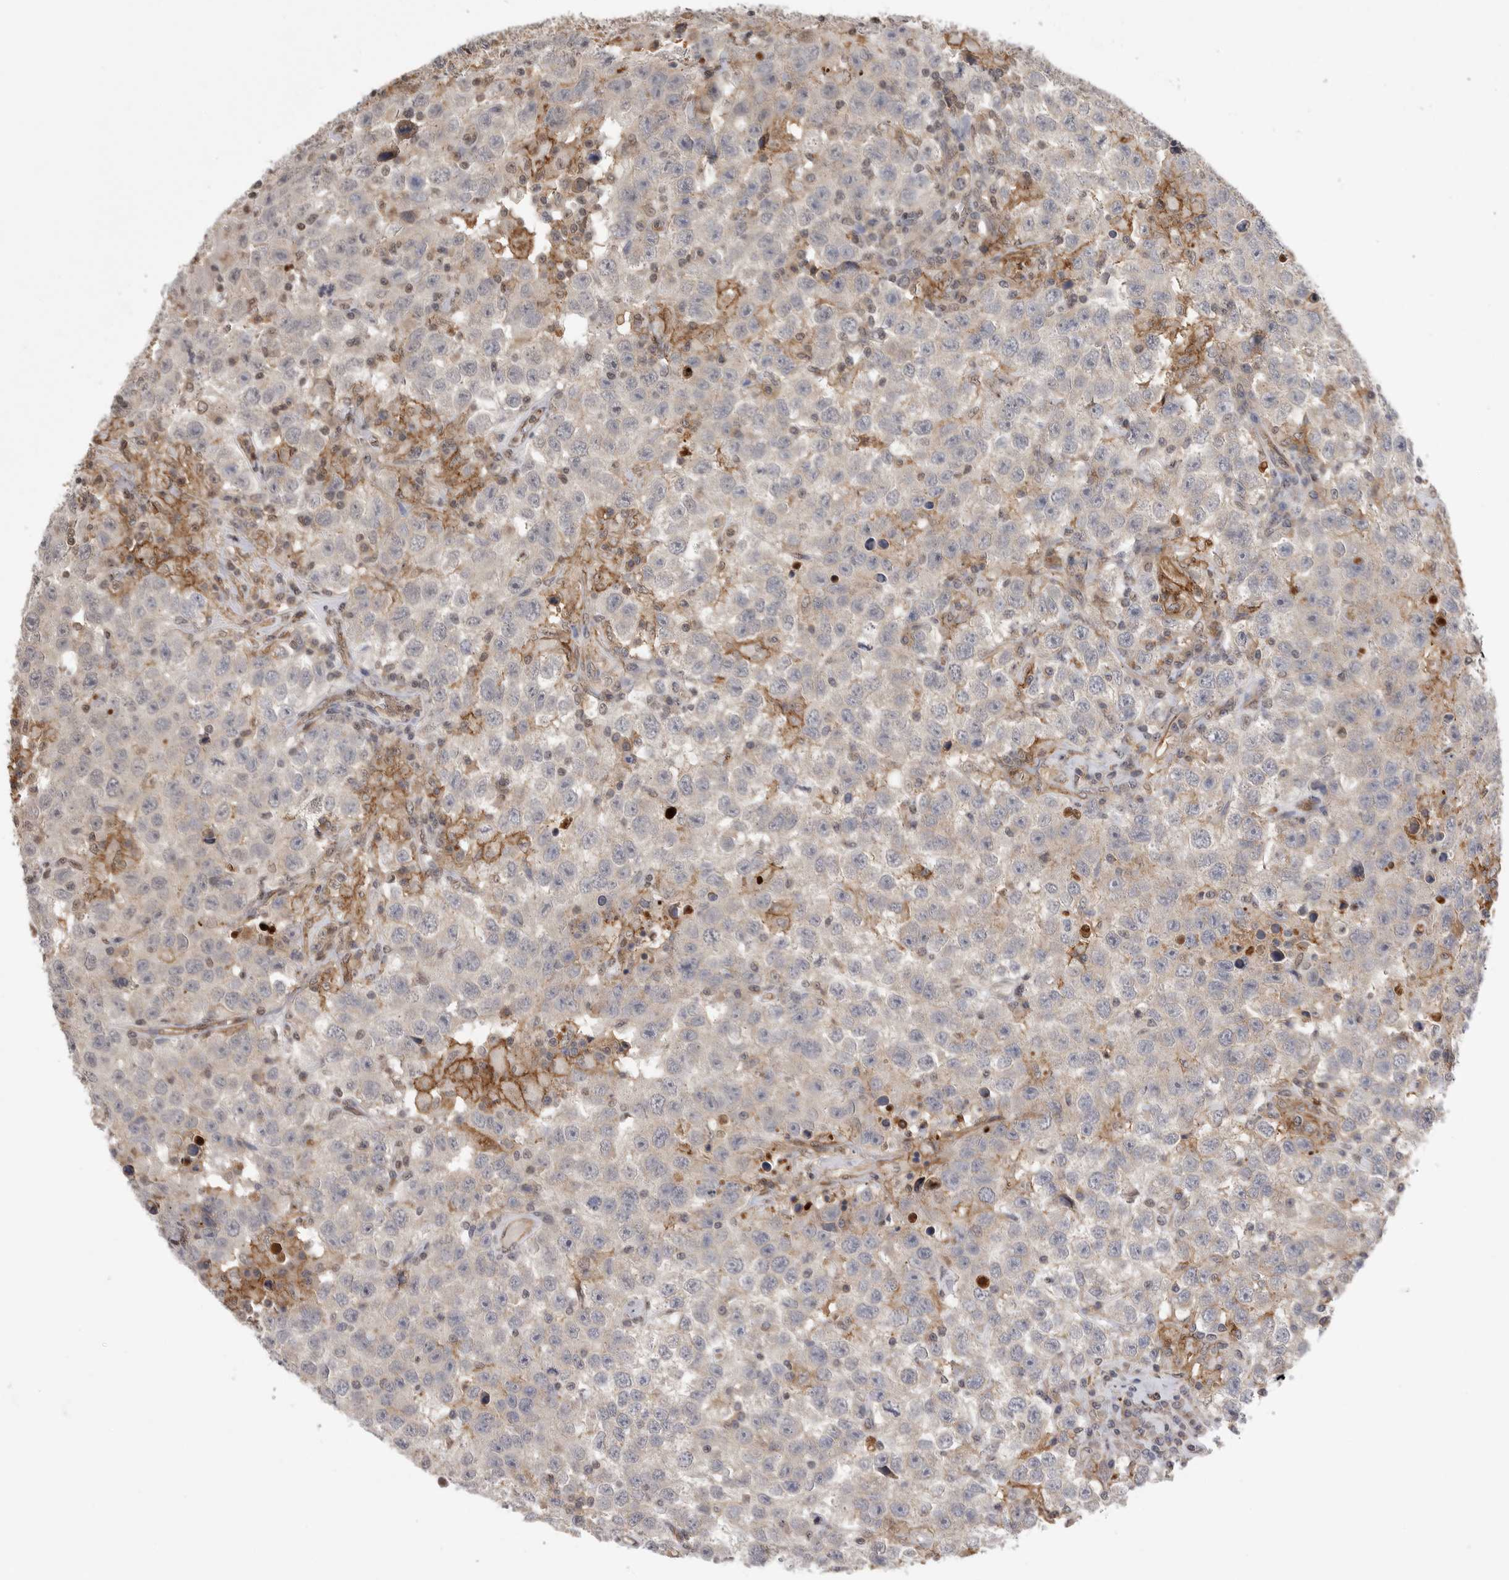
{"staining": {"intensity": "negative", "quantity": "none", "location": "none"}, "tissue": "testis cancer", "cell_type": "Tumor cells", "image_type": "cancer", "snomed": [{"axis": "morphology", "description": "Seminoma, NOS"}, {"axis": "topography", "description": "Testis"}], "caption": "A high-resolution micrograph shows immunohistochemistry staining of testis cancer (seminoma), which reveals no significant positivity in tumor cells. (DAB immunohistochemistry visualized using brightfield microscopy, high magnification).", "gene": "NECTIN1", "patient": {"sex": "male", "age": 41}}